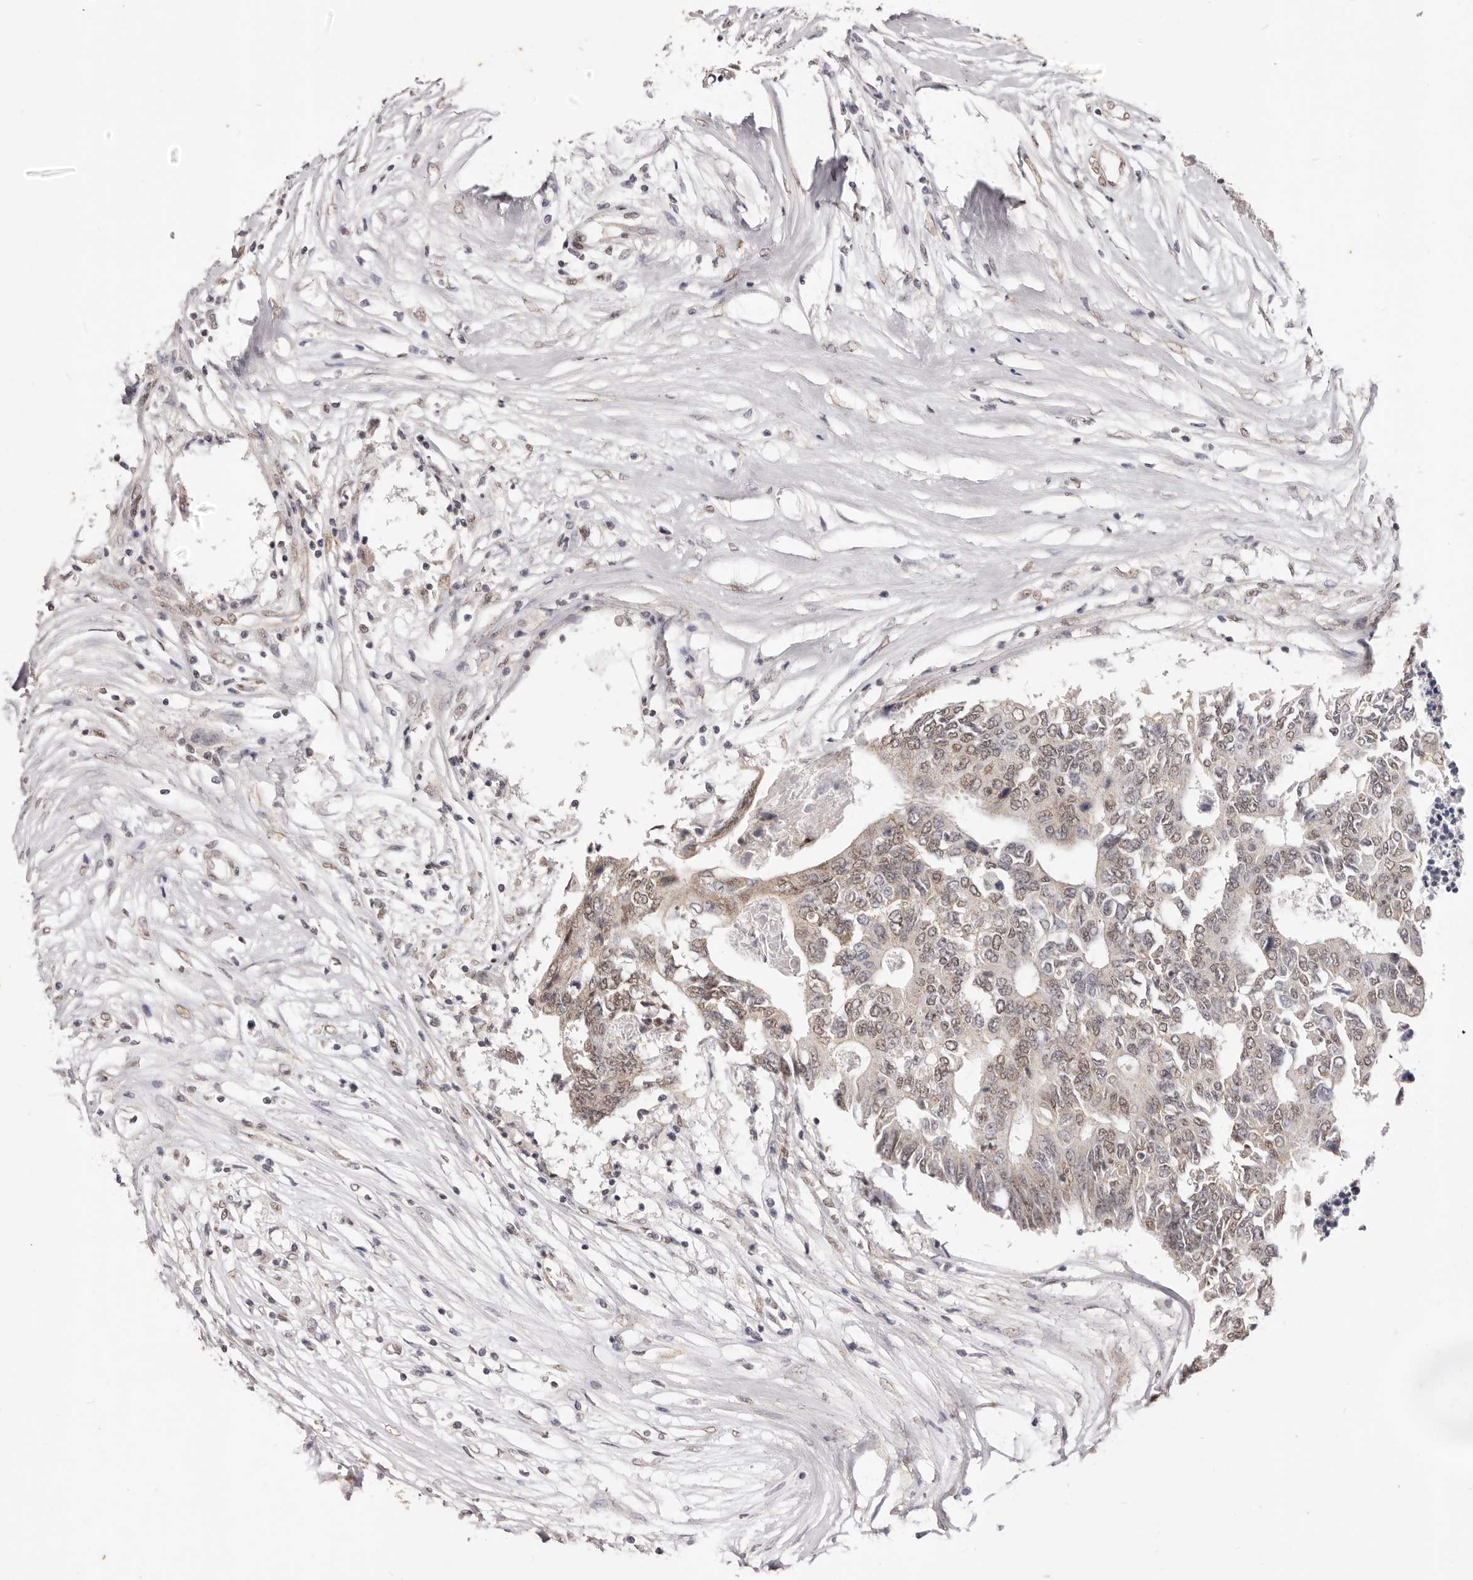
{"staining": {"intensity": "weak", "quantity": ">75%", "location": "nuclear"}, "tissue": "colorectal cancer", "cell_type": "Tumor cells", "image_type": "cancer", "snomed": [{"axis": "morphology", "description": "Adenocarcinoma, NOS"}, {"axis": "topography", "description": "Rectum"}], "caption": "Protein analysis of colorectal adenocarcinoma tissue demonstrates weak nuclear positivity in approximately >75% of tumor cells.", "gene": "RPS6KA5", "patient": {"sex": "male", "age": 63}}